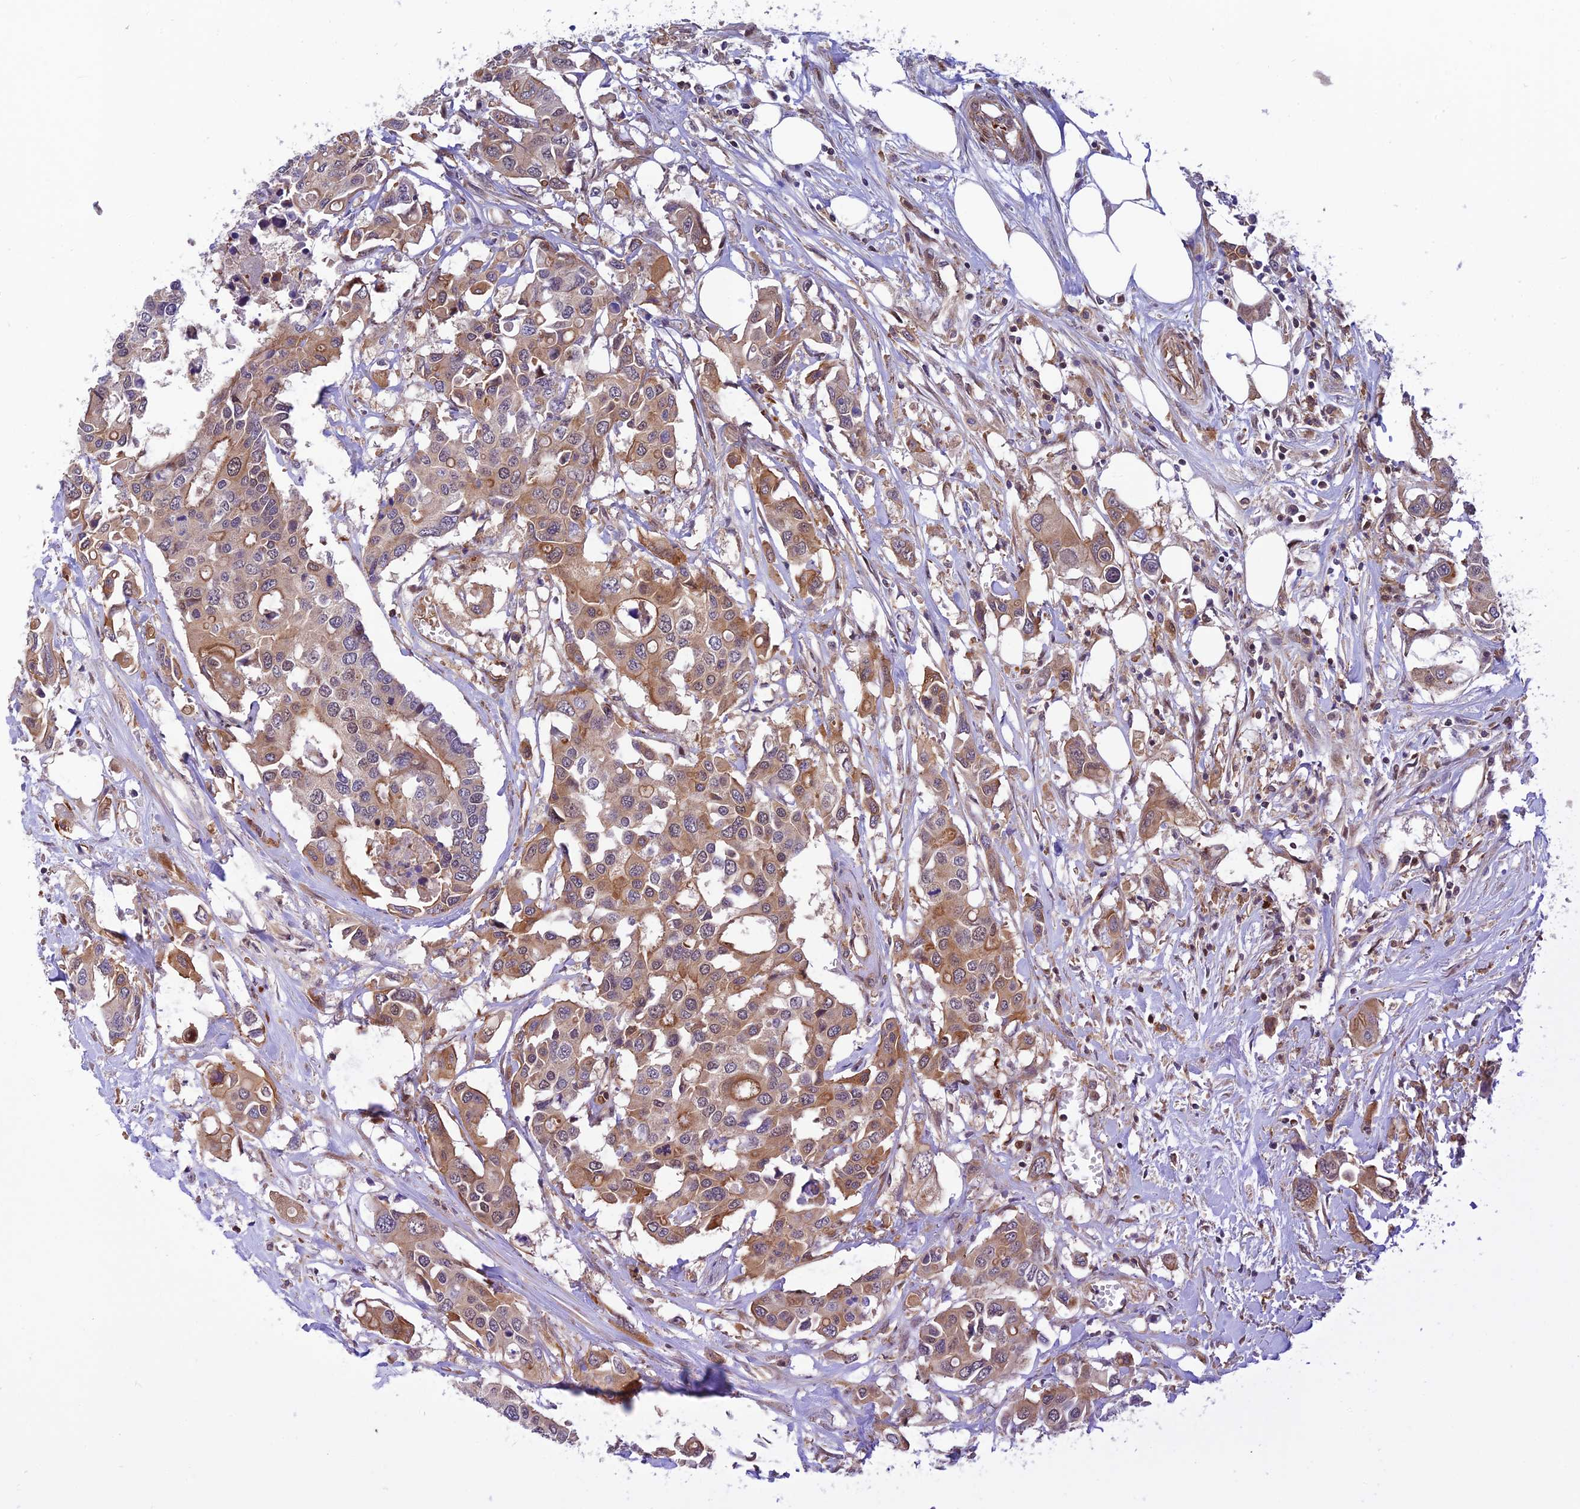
{"staining": {"intensity": "moderate", "quantity": ">75%", "location": "cytoplasmic/membranous"}, "tissue": "colorectal cancer", "cell_type": "Tumor cells", "image_type": "cancer", "snomed": [{"axis": "morphology", "description": "Adenocarcinoma, NOS"}, {"axis": "topography", "description": "Colon"}], "caption": "Human colorectal adenocarcinoma stained with a protein marker reveals moderate staining in tumor cells.", "gene": "EVI5L", "patient": {"sex": "male", "age": 77}}